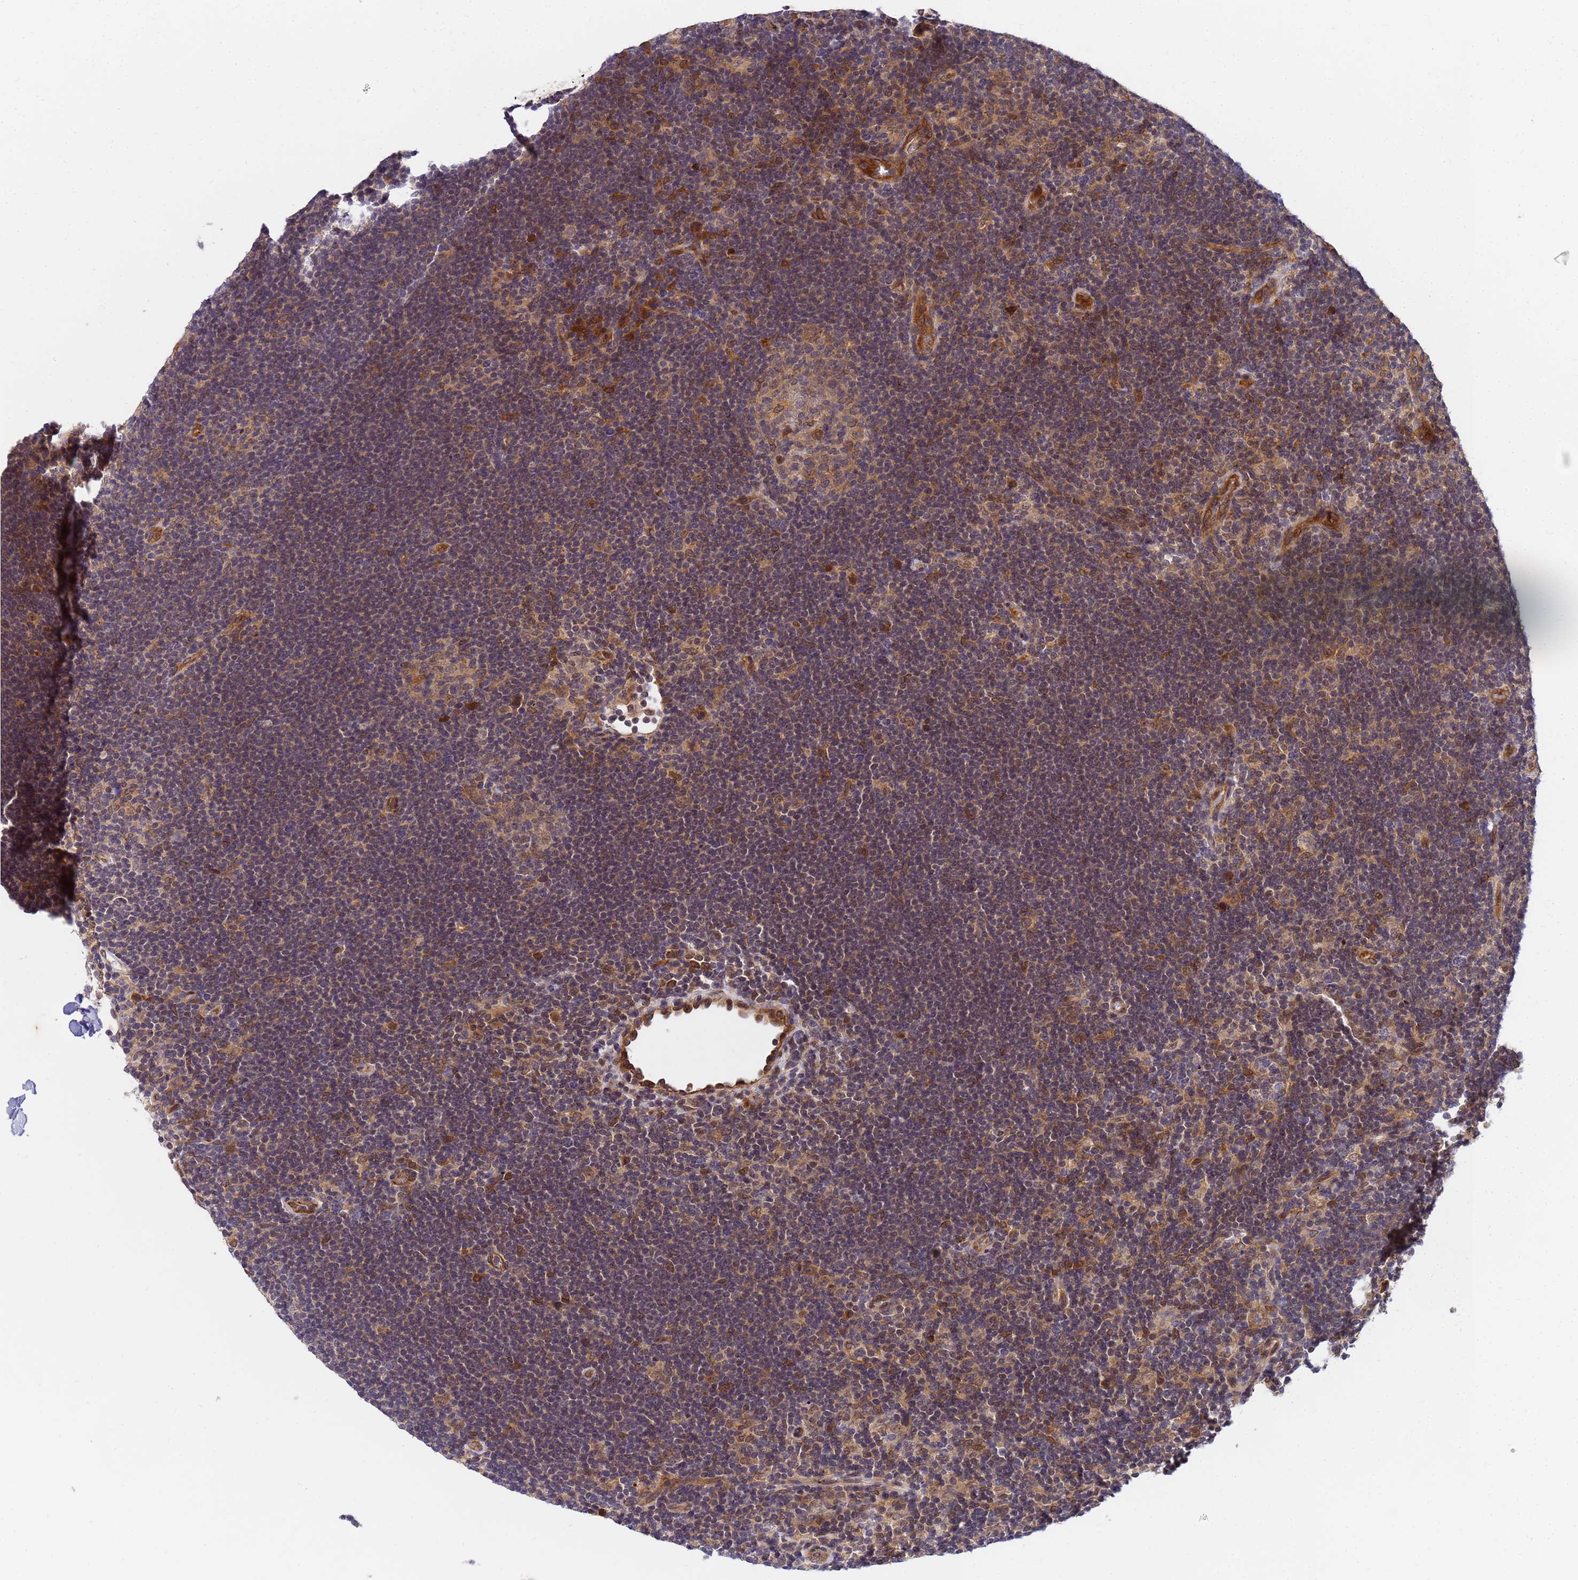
{"staining": {"intensity": "weak", "quantity": ">75%", "location": "cytoplasmic/membranous"}, "tissue": "lymphoma", "cell_type": "Tumor cells", "image_type": "cancer", "snomed": [{"axis": "morphology", "description": "Hodgkin's disease, NOS"}, {"axis": "topography", "description": "Lymph node"}], "caption": "The image exhibits a brown stain indicating the presence of a protein in the cytoplasmic/membranous of tumor cells in lymphoma.", "gene": "UNC93B1", "patient": {"sex": "female", "age": 57}}